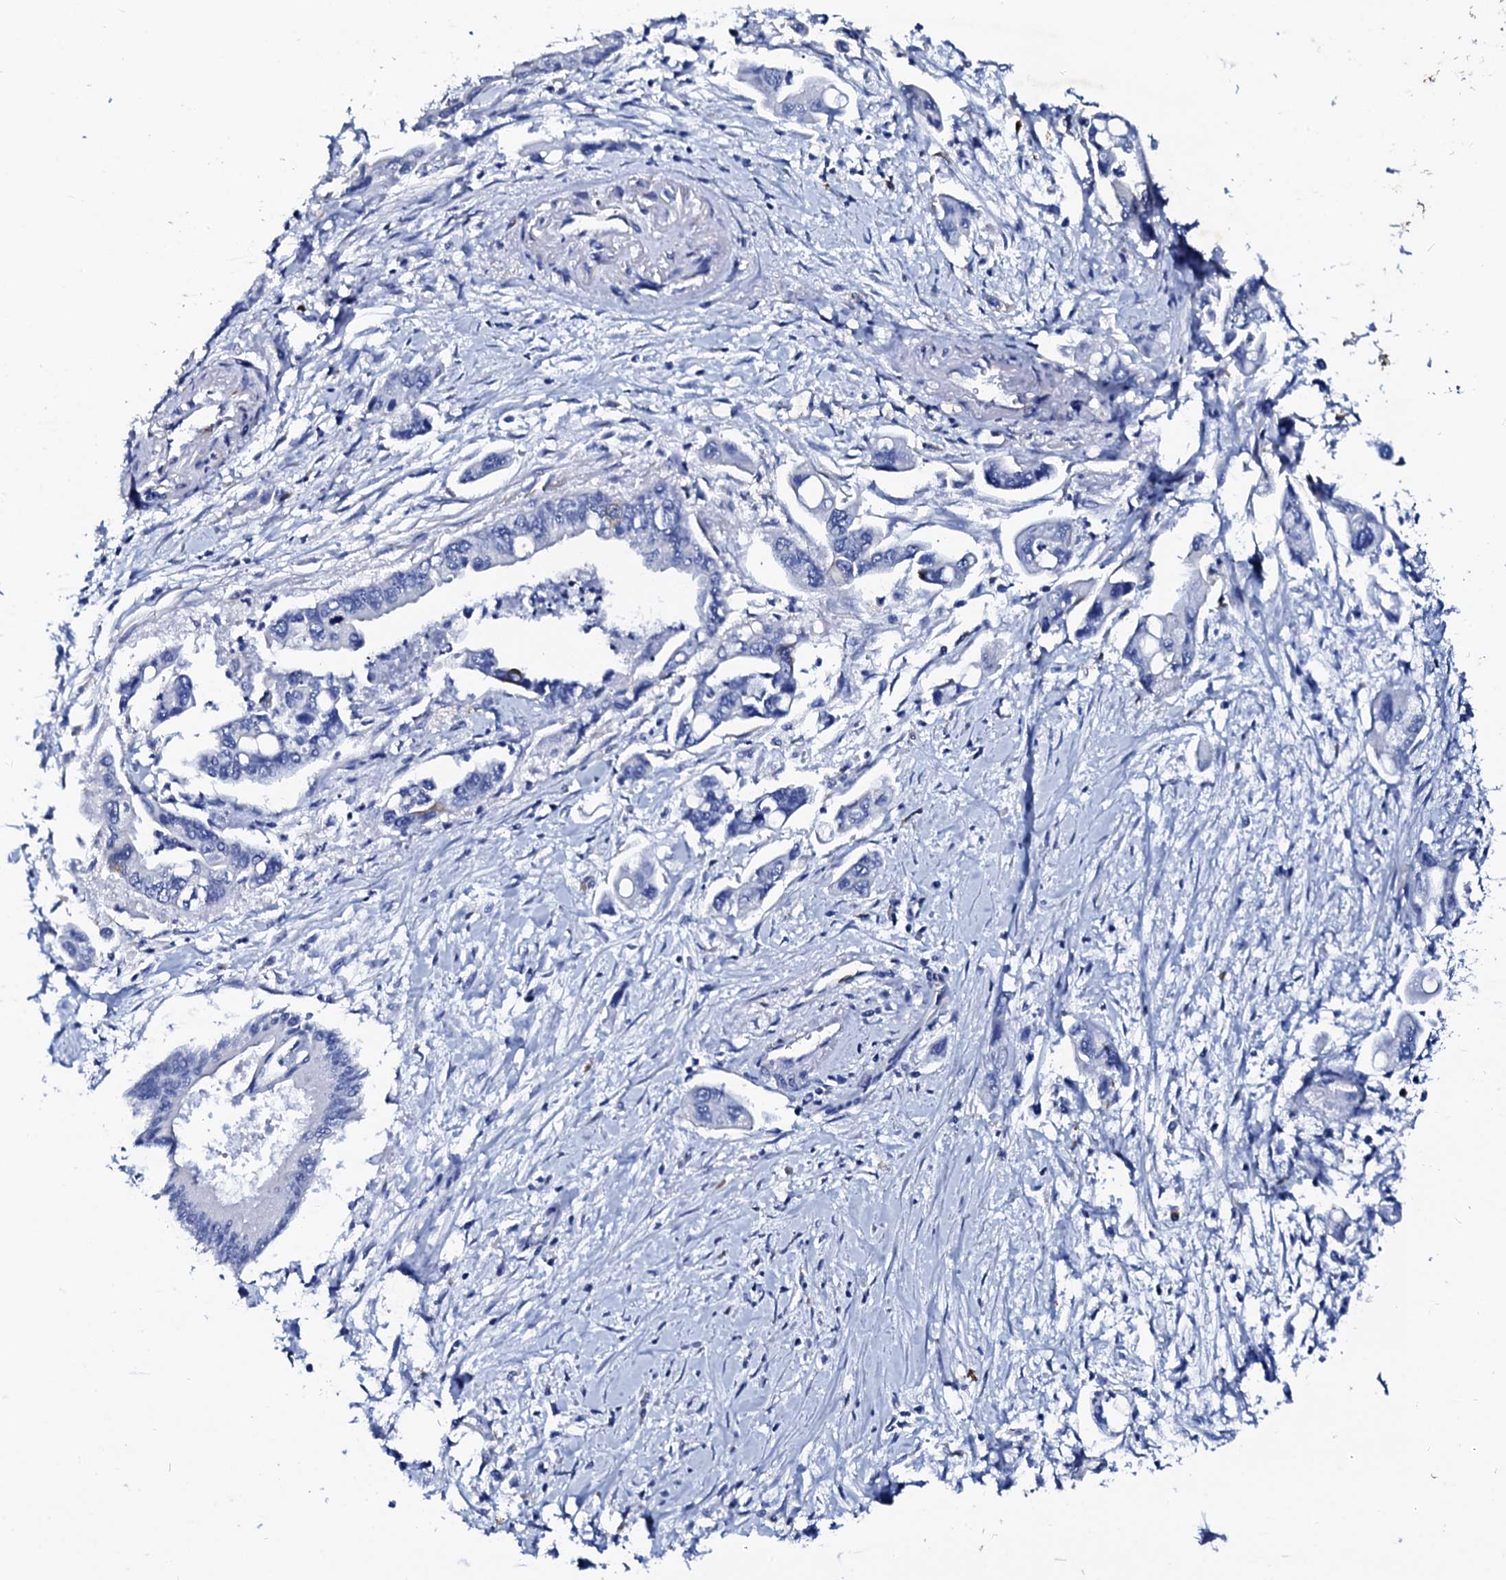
{"staining": {"intensity": "negative", "quantity": "none", "location": "none"}, "tissue": "pancreatic cancer", "cell_type": "Tumor cells", "image_type": "cancer", "snomed": [{"axis": "morphology", "description": "Adenocarcinoma, NOS"}, {"axis": "topography", "description": "Pancreas"}], "caption": "High power microscopy histopathology image of an immunohistochemistry (IHC) image of pancreatic adenocarcinoma, revealing no significant staining in tumor cells.", "gene": "GLB1L3", "patient": {"sex": "male", "age": 70}}